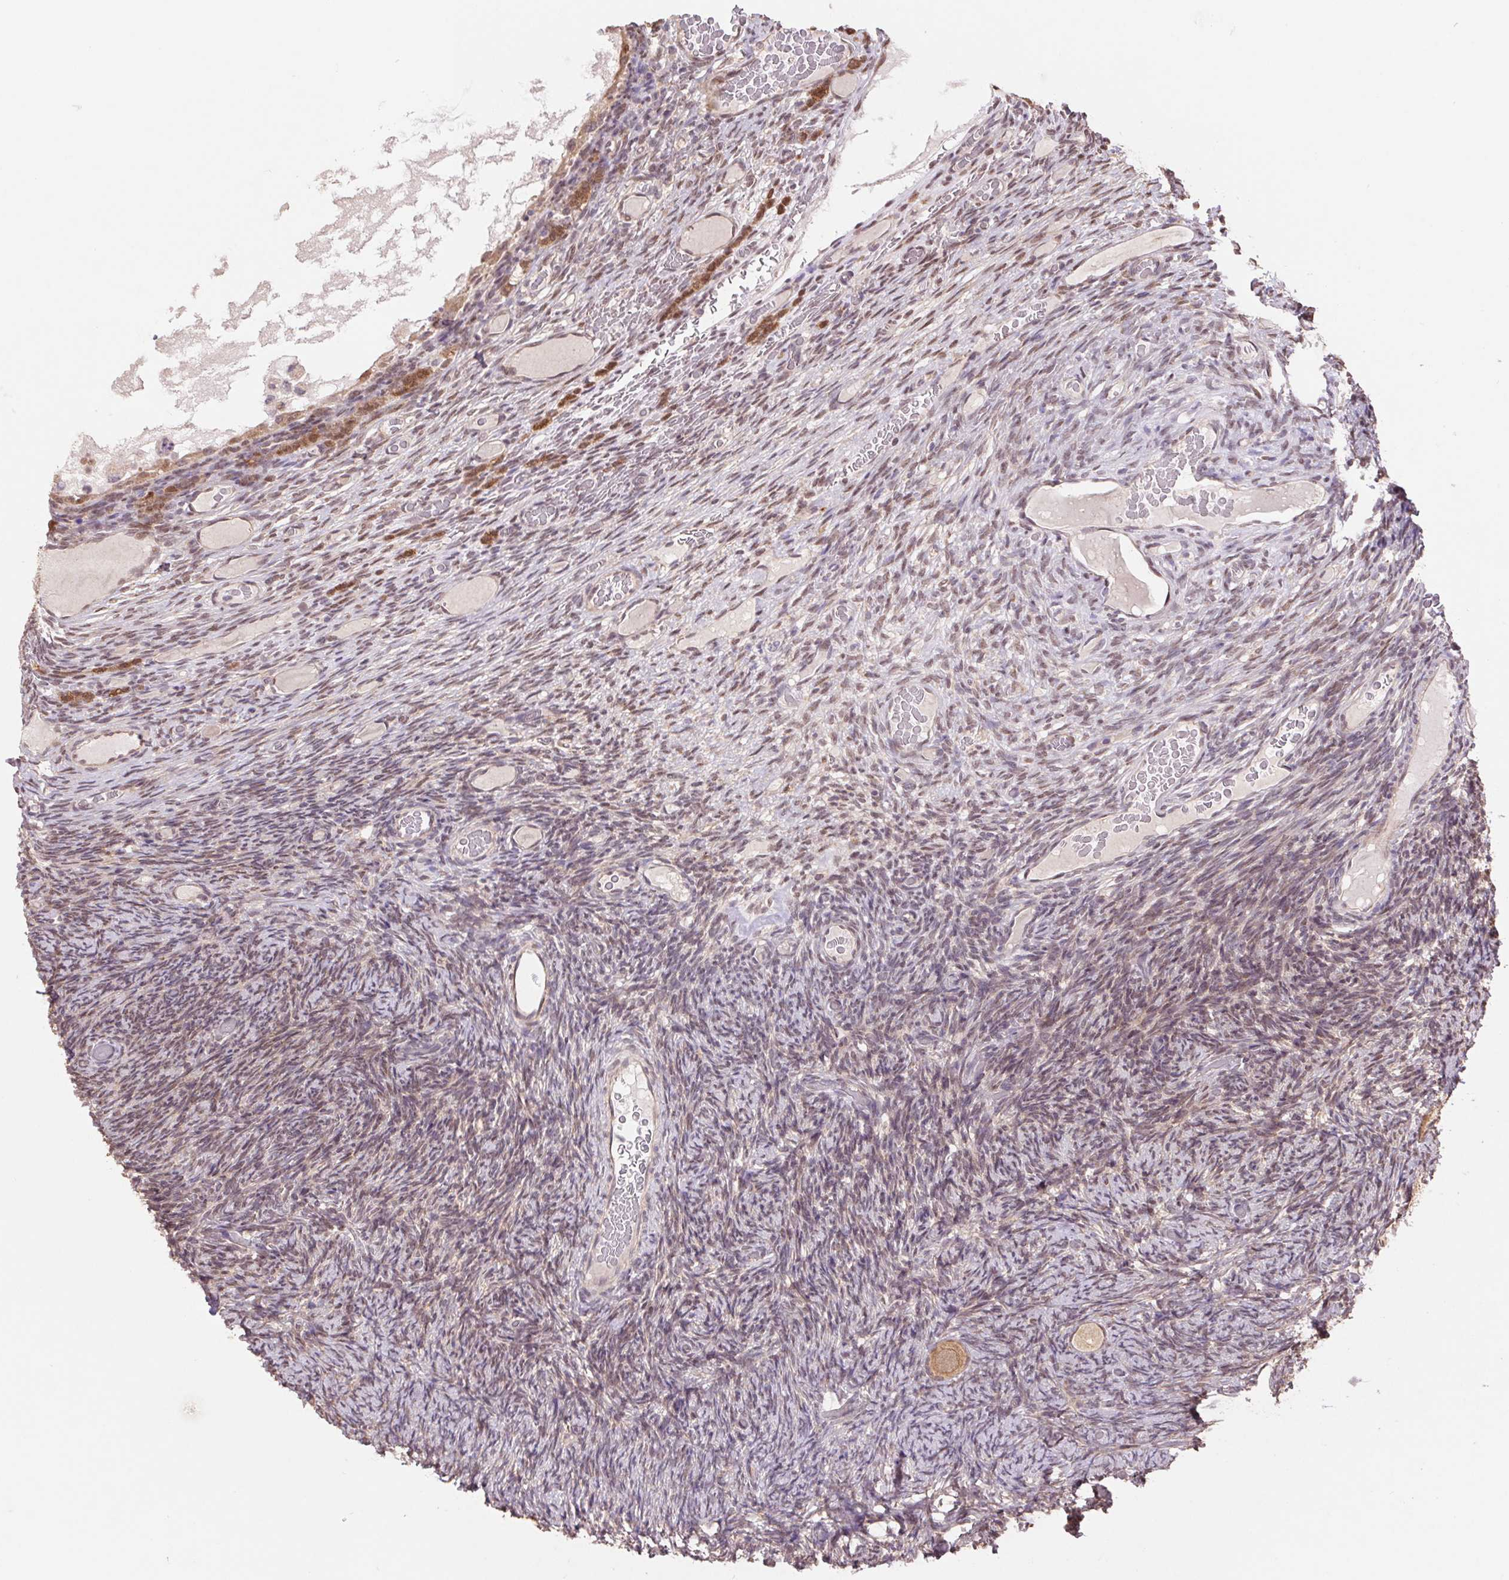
{"staining": {"intensity": "moderate", "quantity": ">75%", "location": "cytoplasmic/membranous,nuclear"}, "tissue": "ovary", "cell_type": "Follicle cells", "image_type": "normal", "snomed": [{"axis": "morphology", "description": "Normal tissue, NOS"}, {"axis": "topography", "description": "Ovary"}], "caption": "Immunohistochemistry of normal ovary shows medium levels of moderate cytoplasmic/membranous,nuclear positivity in about >75% of follicle cells. Using DAB (brown) and hematoxylin (blue) stains, captured at high magnification using brightfield microscopy.", "gene": "CUTA", "patient": {"sex": "female", "age": 34}}